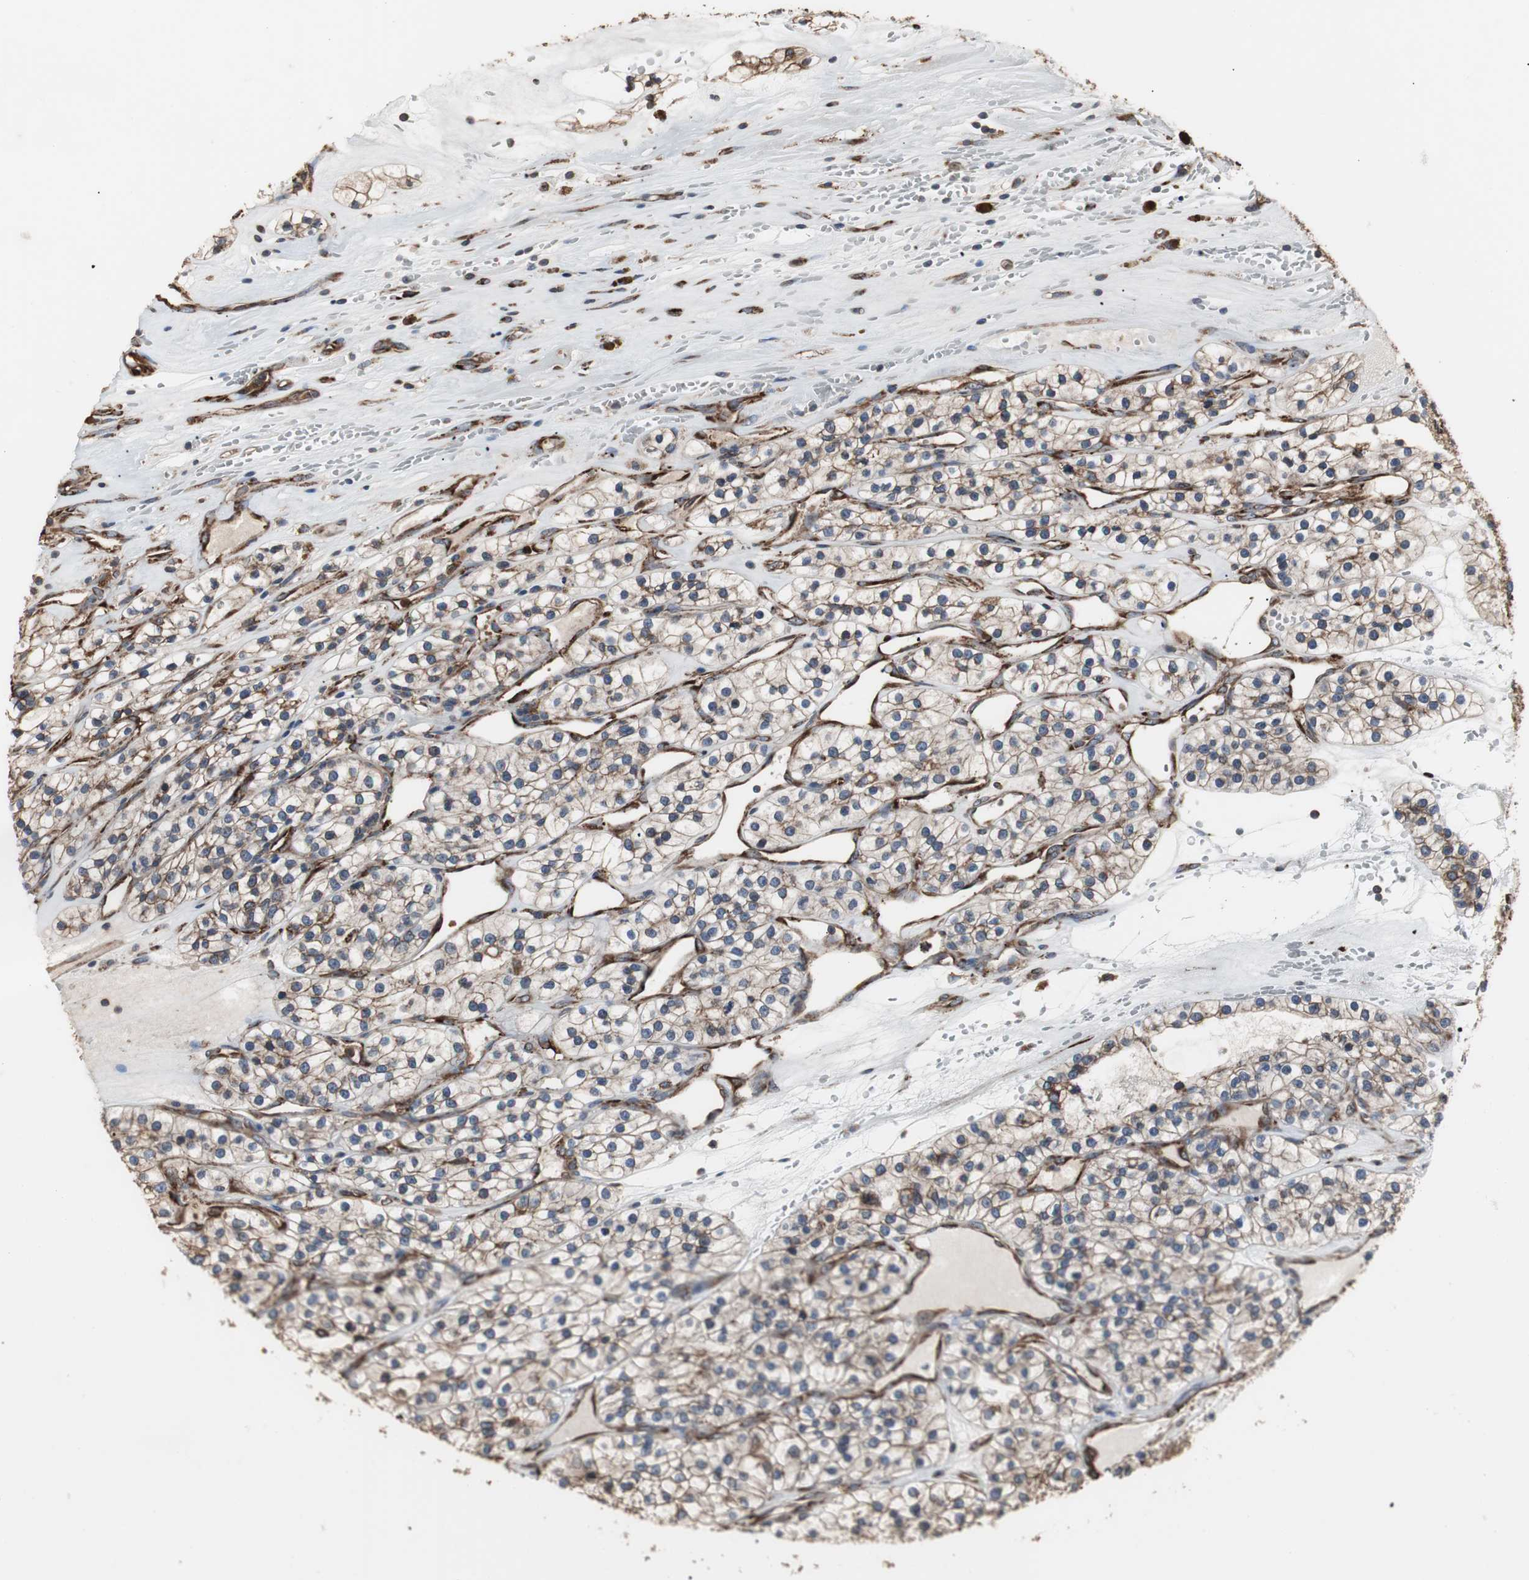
{"staining": {"intensity": "moderate", "quantity": ">75%", "location": "cytoplasmic/membranous"}, "tissue": "renal cancer", "cell_type": "Tumor cells", "image_type": "cancer", "snomed": [{"axis": "morphology", "description": "Adenocarcinoma, NOS"}, {"axis": "topography", "description": "Kidney"}], "caption": "Human adenocarcinoma (renal) stained with a brown dye shows moderate cytoplasmic/membranous positive staining in about >75% of tumor cells.", "gene": "CALU", "patient": {"sex": "female", "age": 57}}